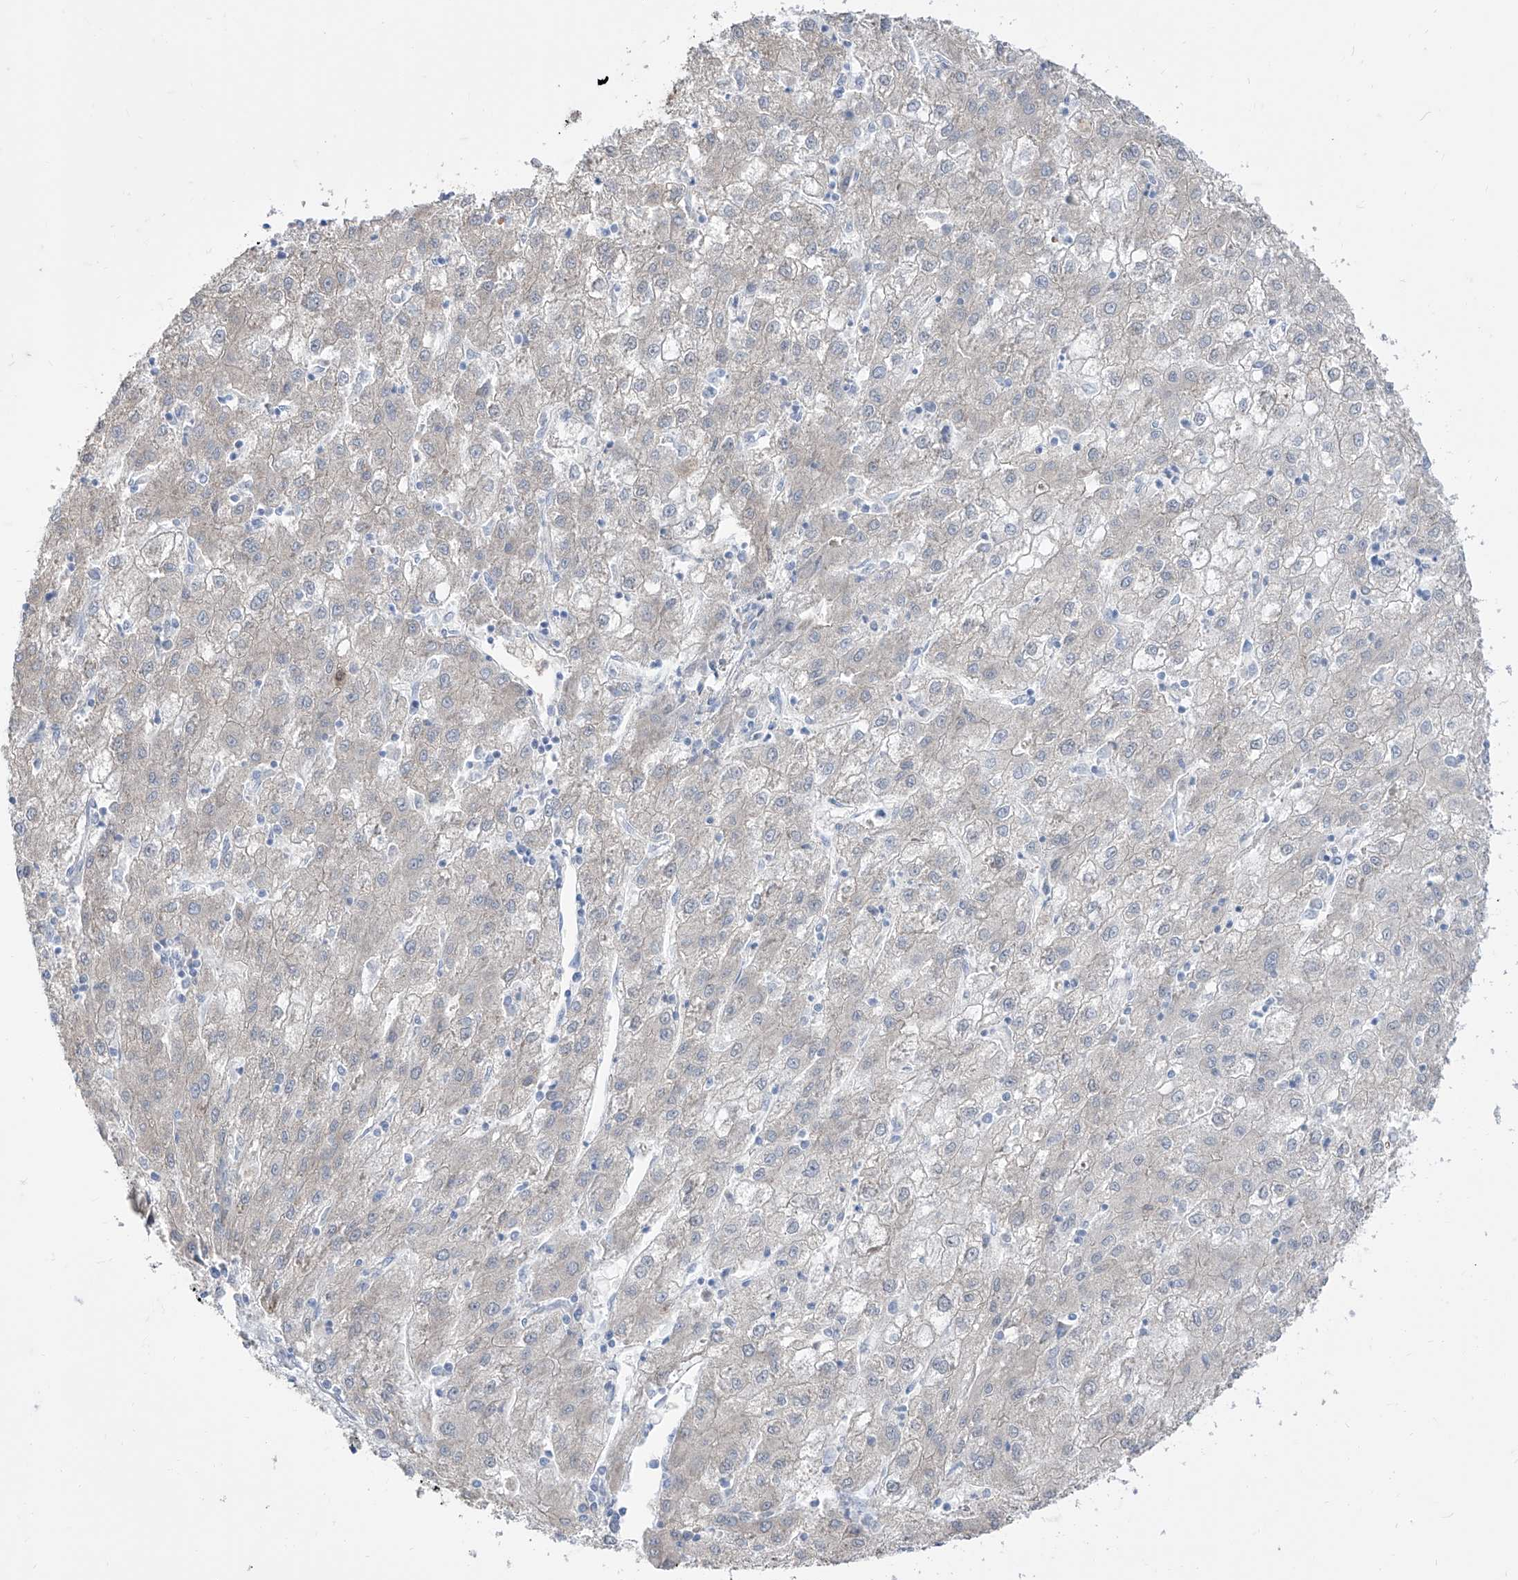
{"staining": {"intensity": "negative", "quantity": "none", "location": "none"}, "tissue": "liver cancer", "cell_type": "Tumor cells", "image_type": "cancer", "snomed": [{"axis": "morphology", "description": "Carcinoma, Hepatocellular, NOS"}, {"axis": "topography", "description": "Liver"}], "caption": "Hepatocellular carcinoma (liver) was stained to show a protein in brown. There is no significant positivity in tumor cells.", "gene": "BROX", "patient": {"sex": "male", "age": 72}}